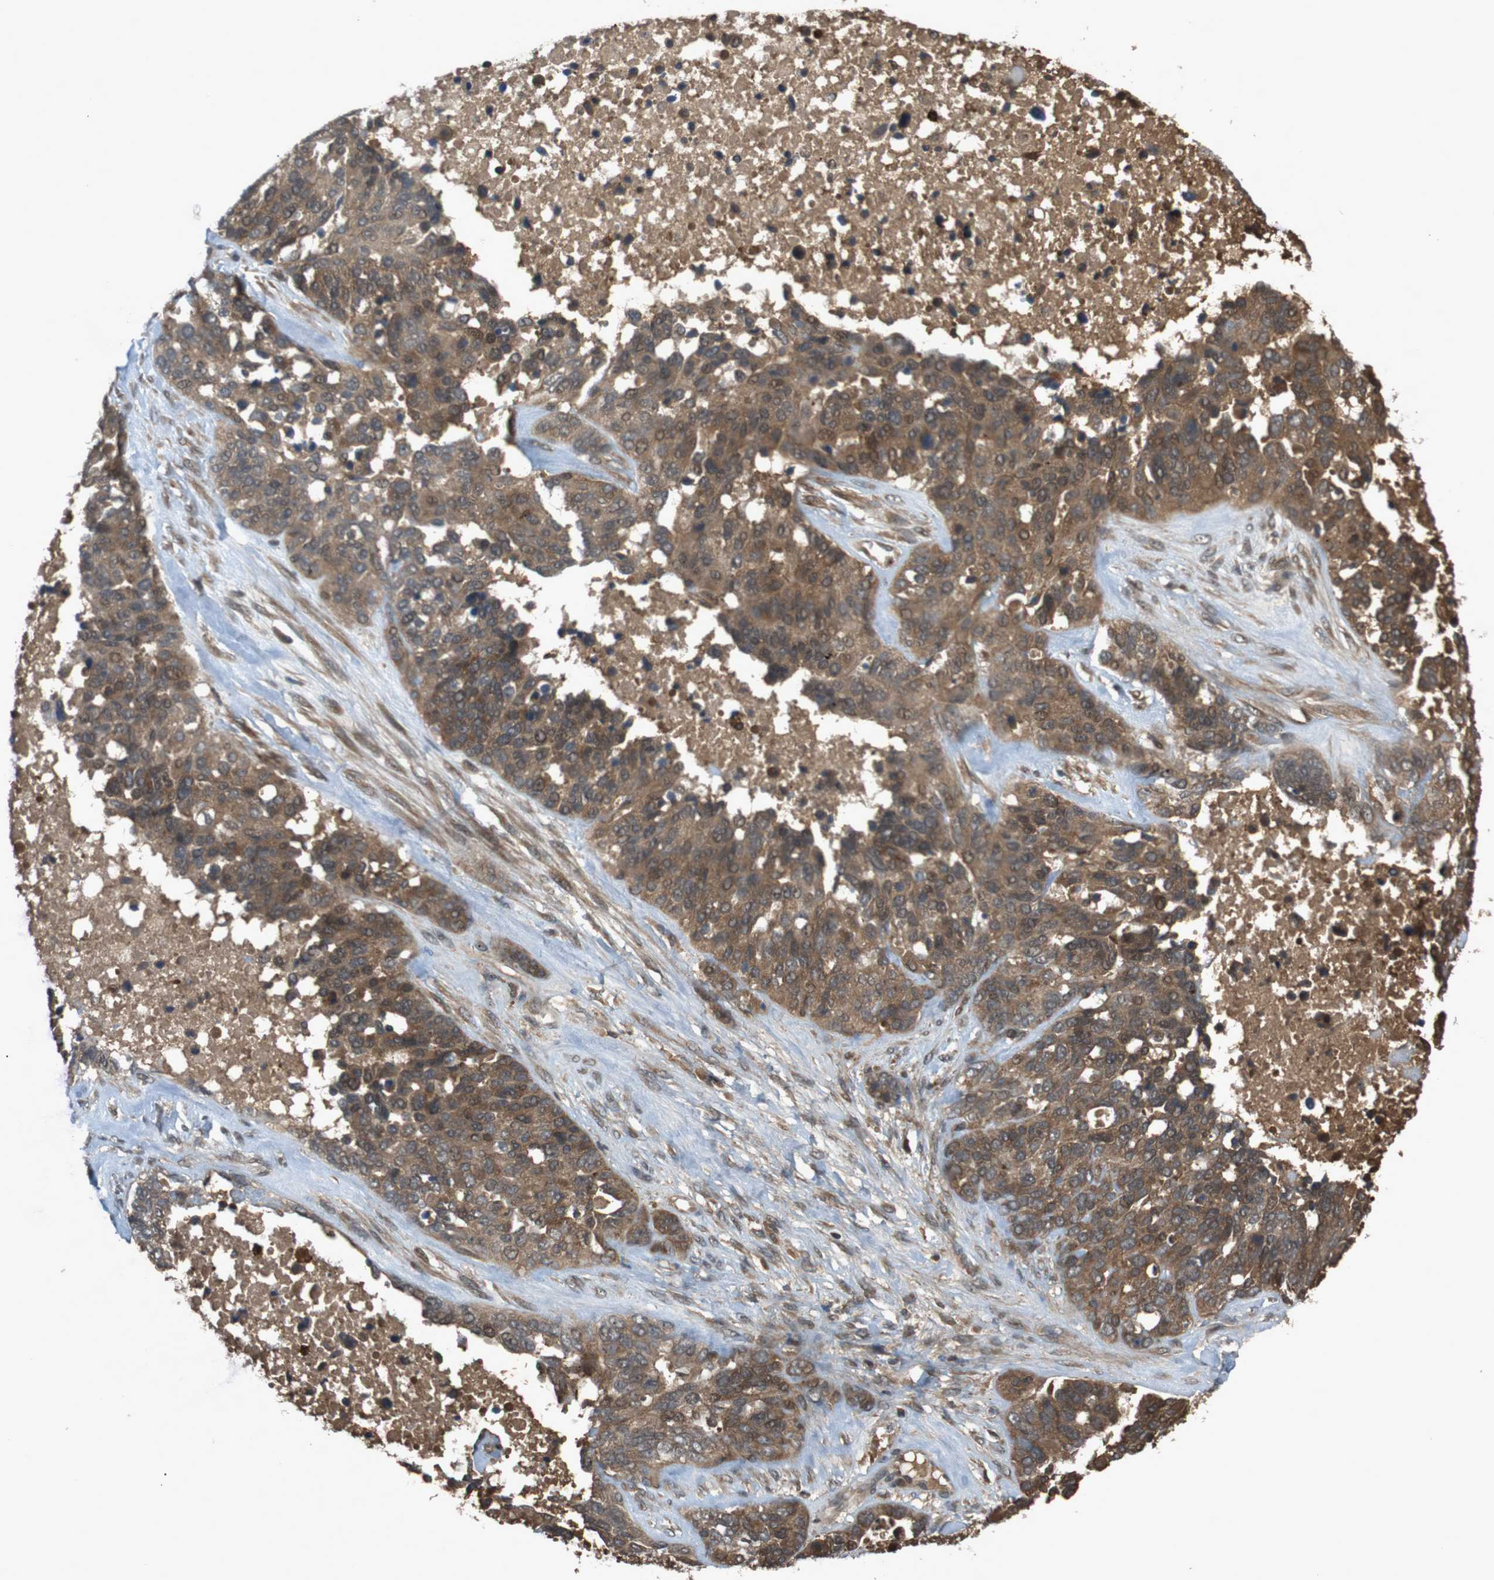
{"staining": {"intensity": "moderate", "quantity": ">75%", "location": "cytoplasmic/membranous"}, "tissue": "ovarian cancer", "cell_type": "Tumor cells", "image_type": "cancer", "snomed": [{"axis": "morphology", "description": "Cystadenocarcinoma, serous, NOS"}, {"axis": "topography", "description": "Ovary"}], "caption": "Immunohistochemical staining of human ovarian serous cystadenocarcinoma reveals medium levels of moderate cytoplasmic/membranous protein expression in about >75% of tumor cells. Nuclei are stained in blue.", "gene": "NFKBIE", "patient": {"sex": "female", "age": 44}}